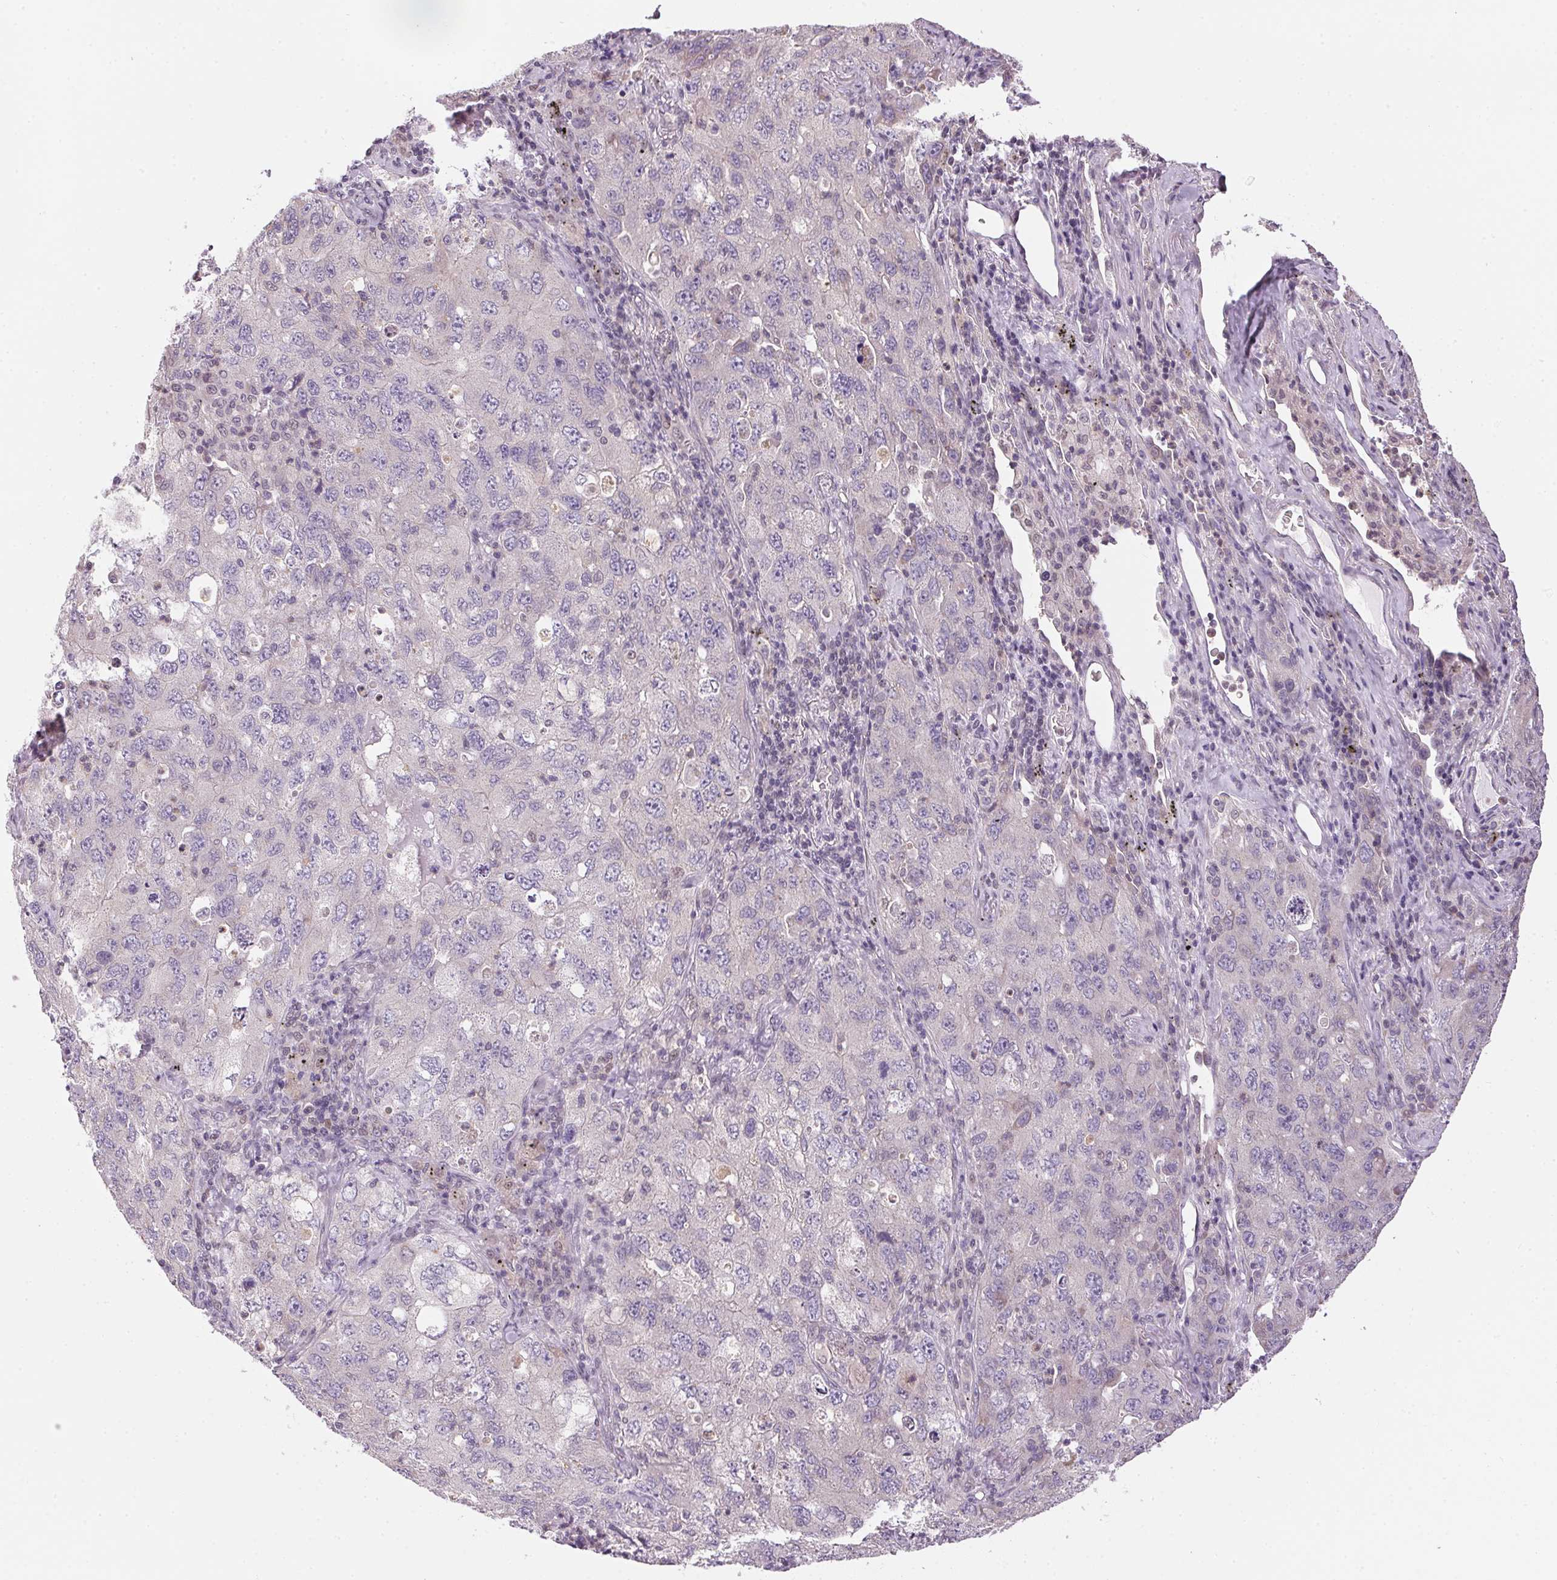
{"staining": {"intensity": "negative", "quantity": "none", "location": "none"}, "tissue": "lung cancer", "cell_type": "Tumor cells", "image_type": "cancer", "snomed": [{"axis": "morphology", "description": "Adenocarcinoma, NOS"}, {"axis": "topography", "description": "Lung"}], "caption": "Histopathology image shows no protein positivity in tumor cells of lung cancer tissue.", "gene": "SC5D", "patient": {"sex": "female", "age": 57}}